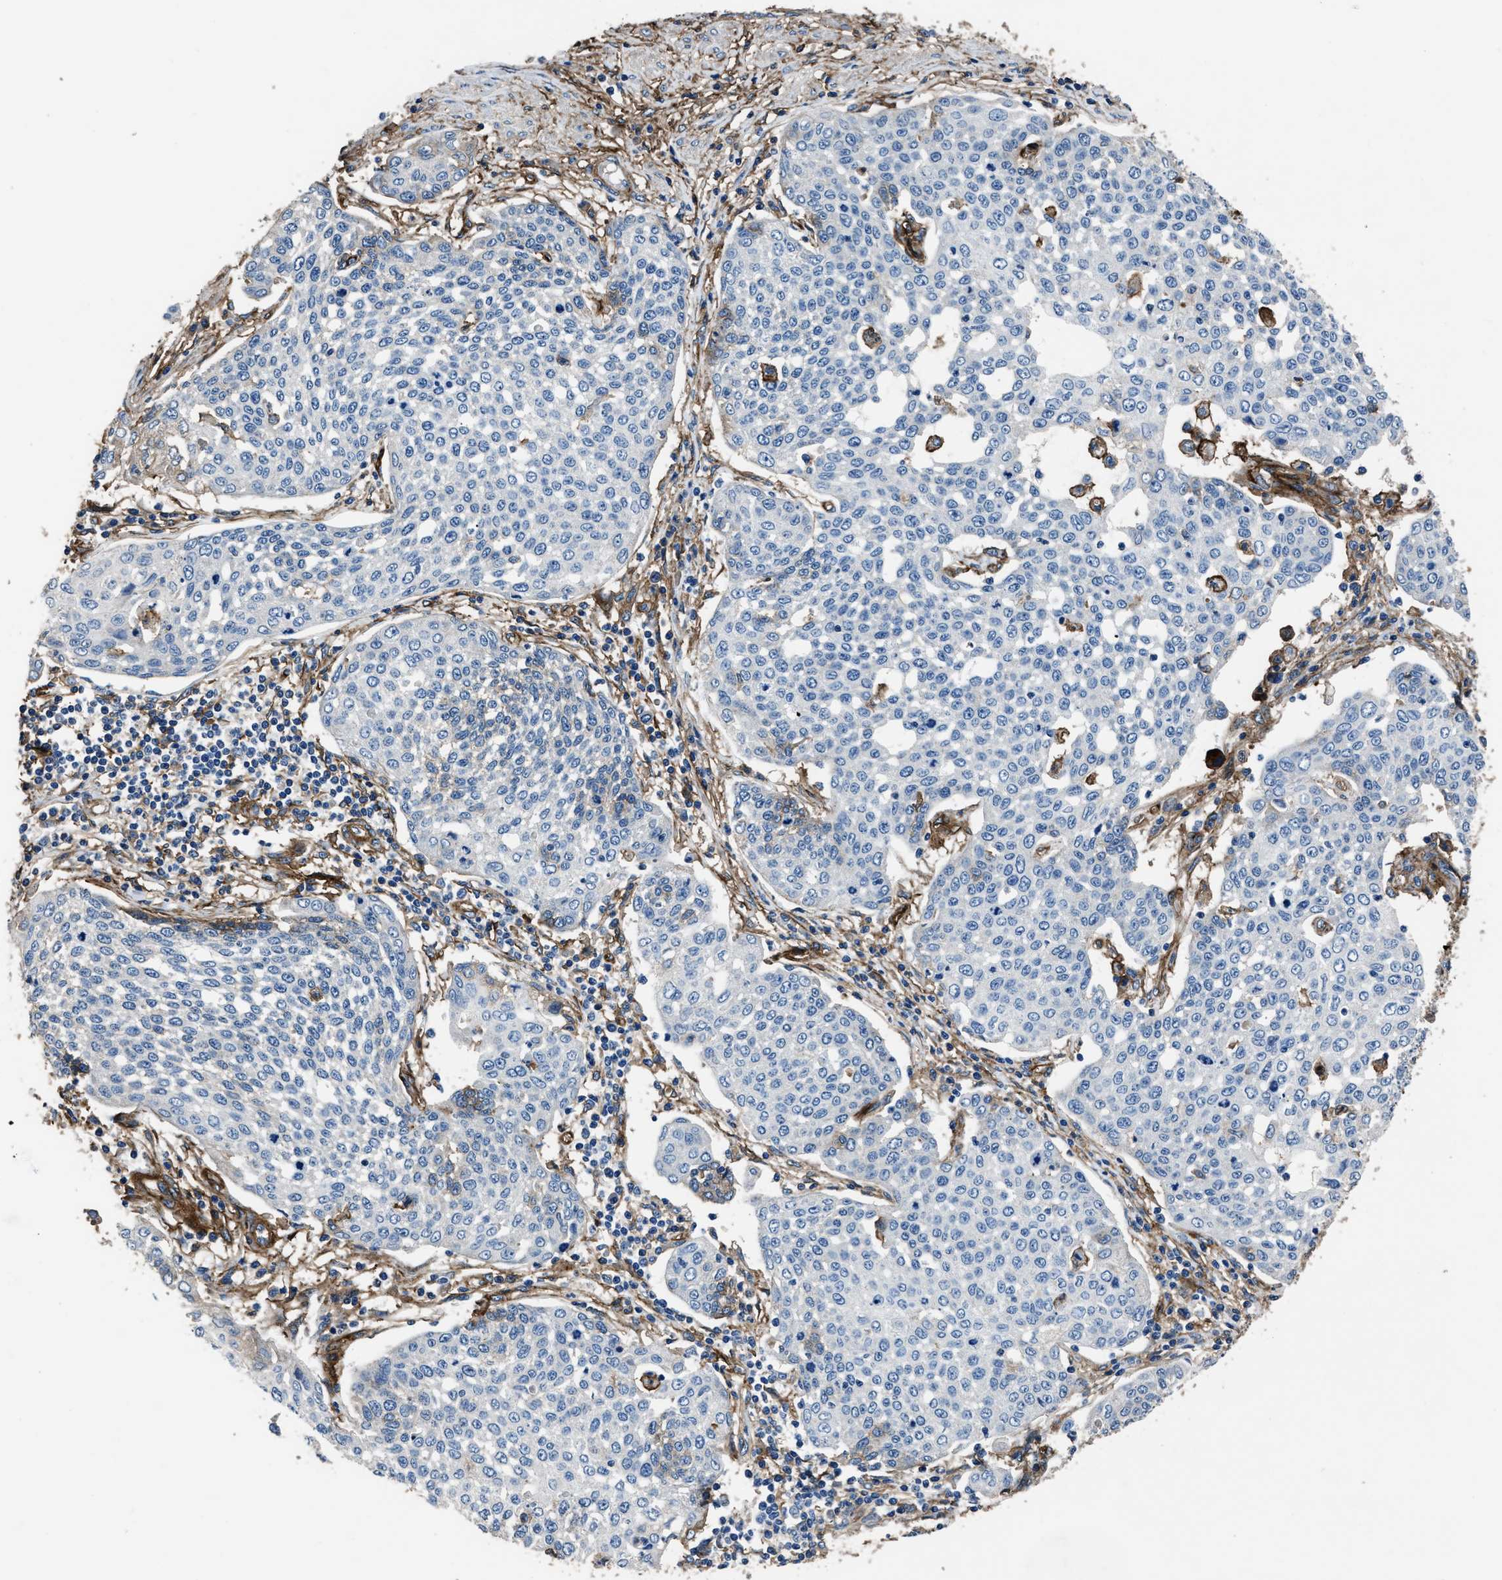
{"staining": {"intensity": "negative", "quantity": "none", "location": "none"}, "tissue": "cervical cancer", "cell_type": "Tumor cells", "image_type": "cancer", "snomed": [{"axis": "morphology", "description": "Squamous cell carcinoma, NOS"}, {"axis": "topography", "description": "Cervix"}], "caption": "Immunohistochemical staining of cervical squamous cell carcinoma exhibits no significant staining in tumor cells. The staining was performed using DAB to visualize the protein expression in brown, while the nuclei were stained in blue with hematoxylin (Magnification: 20x).", "gene": "CD276", "patient": {"sex": "female", "age": 34}}